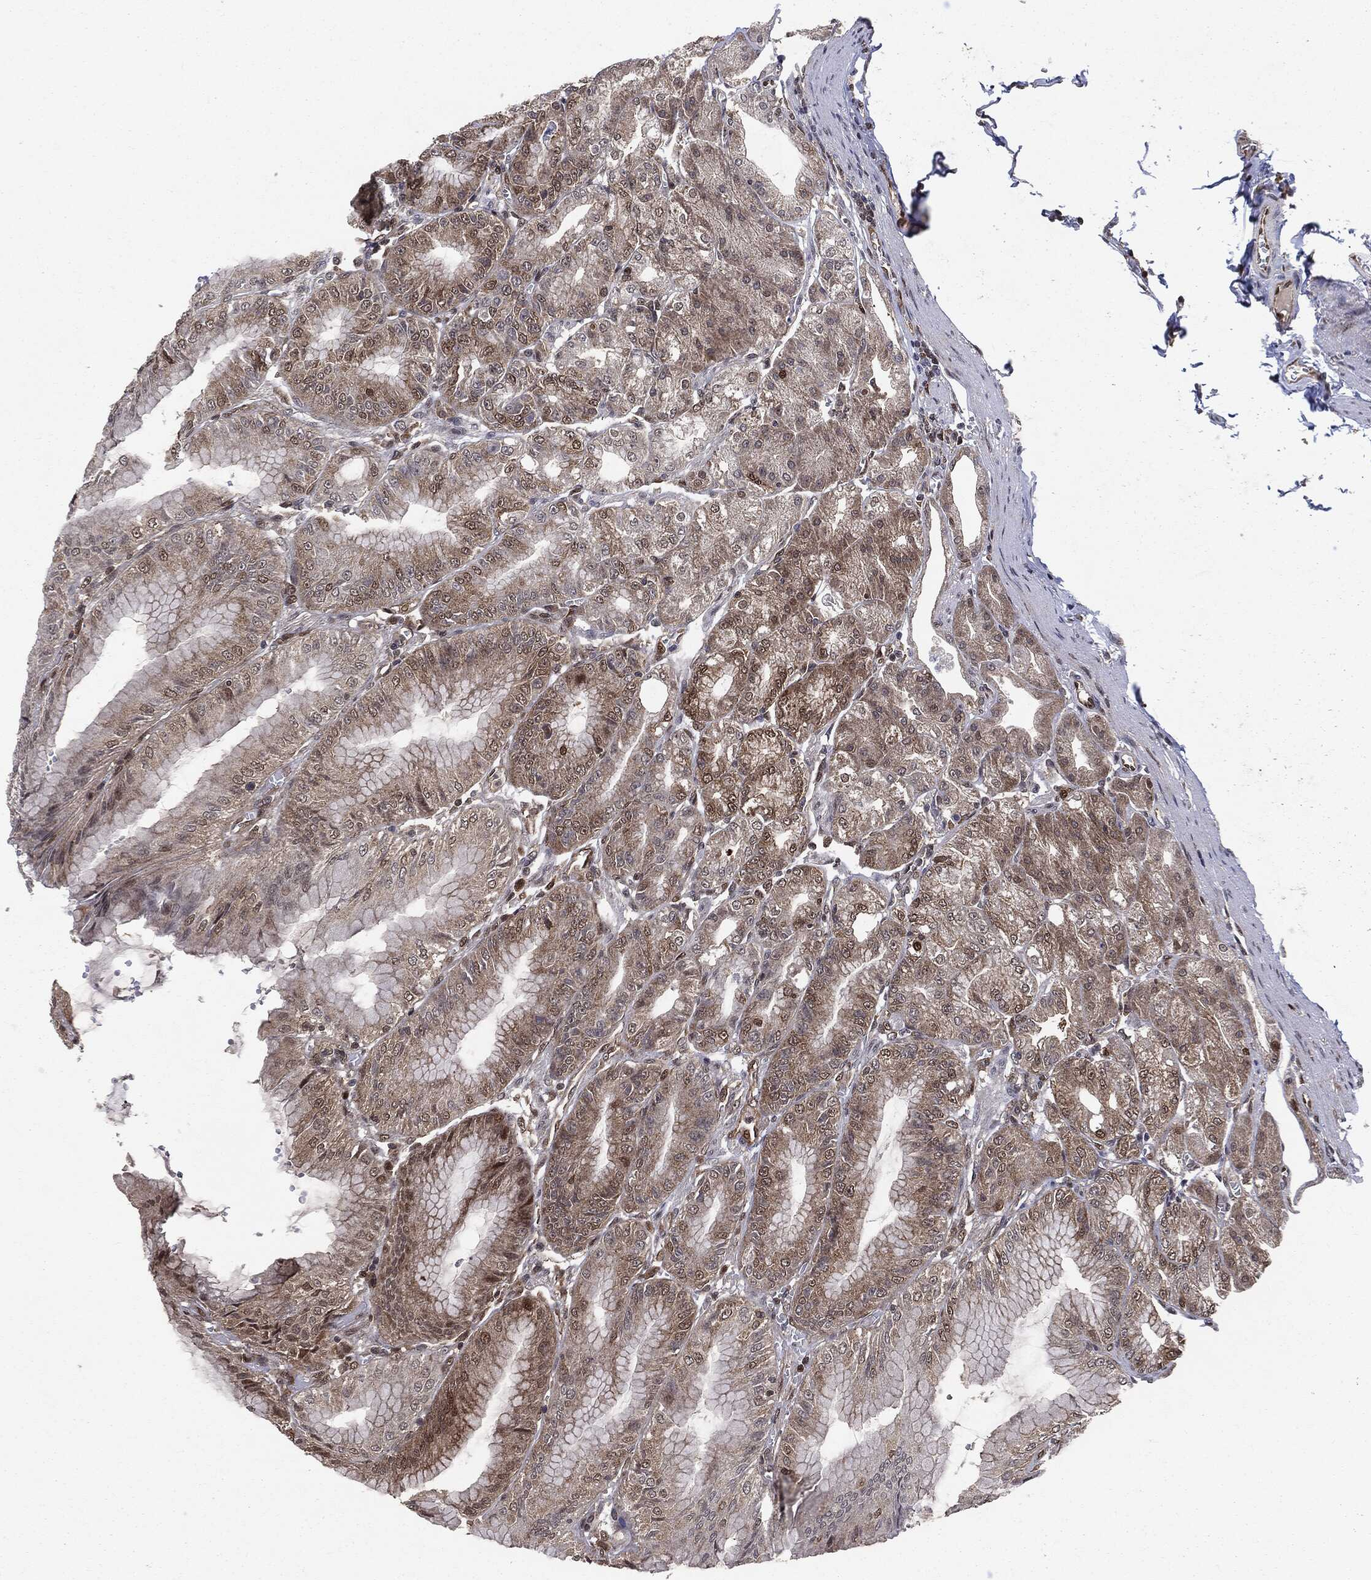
{"staining": {"intensity": "weak", "quantity": "25%-75%", "location": "cytoplasmic/membranous,nuclear"}, "tissue": "stomach", "cell_type": "Glandular cells", "image_type": "normal", "snomed": [{"axis": "morphology", "description": "Normal tissue, NOS"}, {"axis": "topography", "description": "Stomach"}], "caption": "Immunohistochemical staining of benign stomach demonstrates weak cytoplasmic/membranous,nuclear protein expression in approximately 25%-75% of glandular cells.", "gene": "PTPA", "patient": {"sex": "male", "age": 71}}